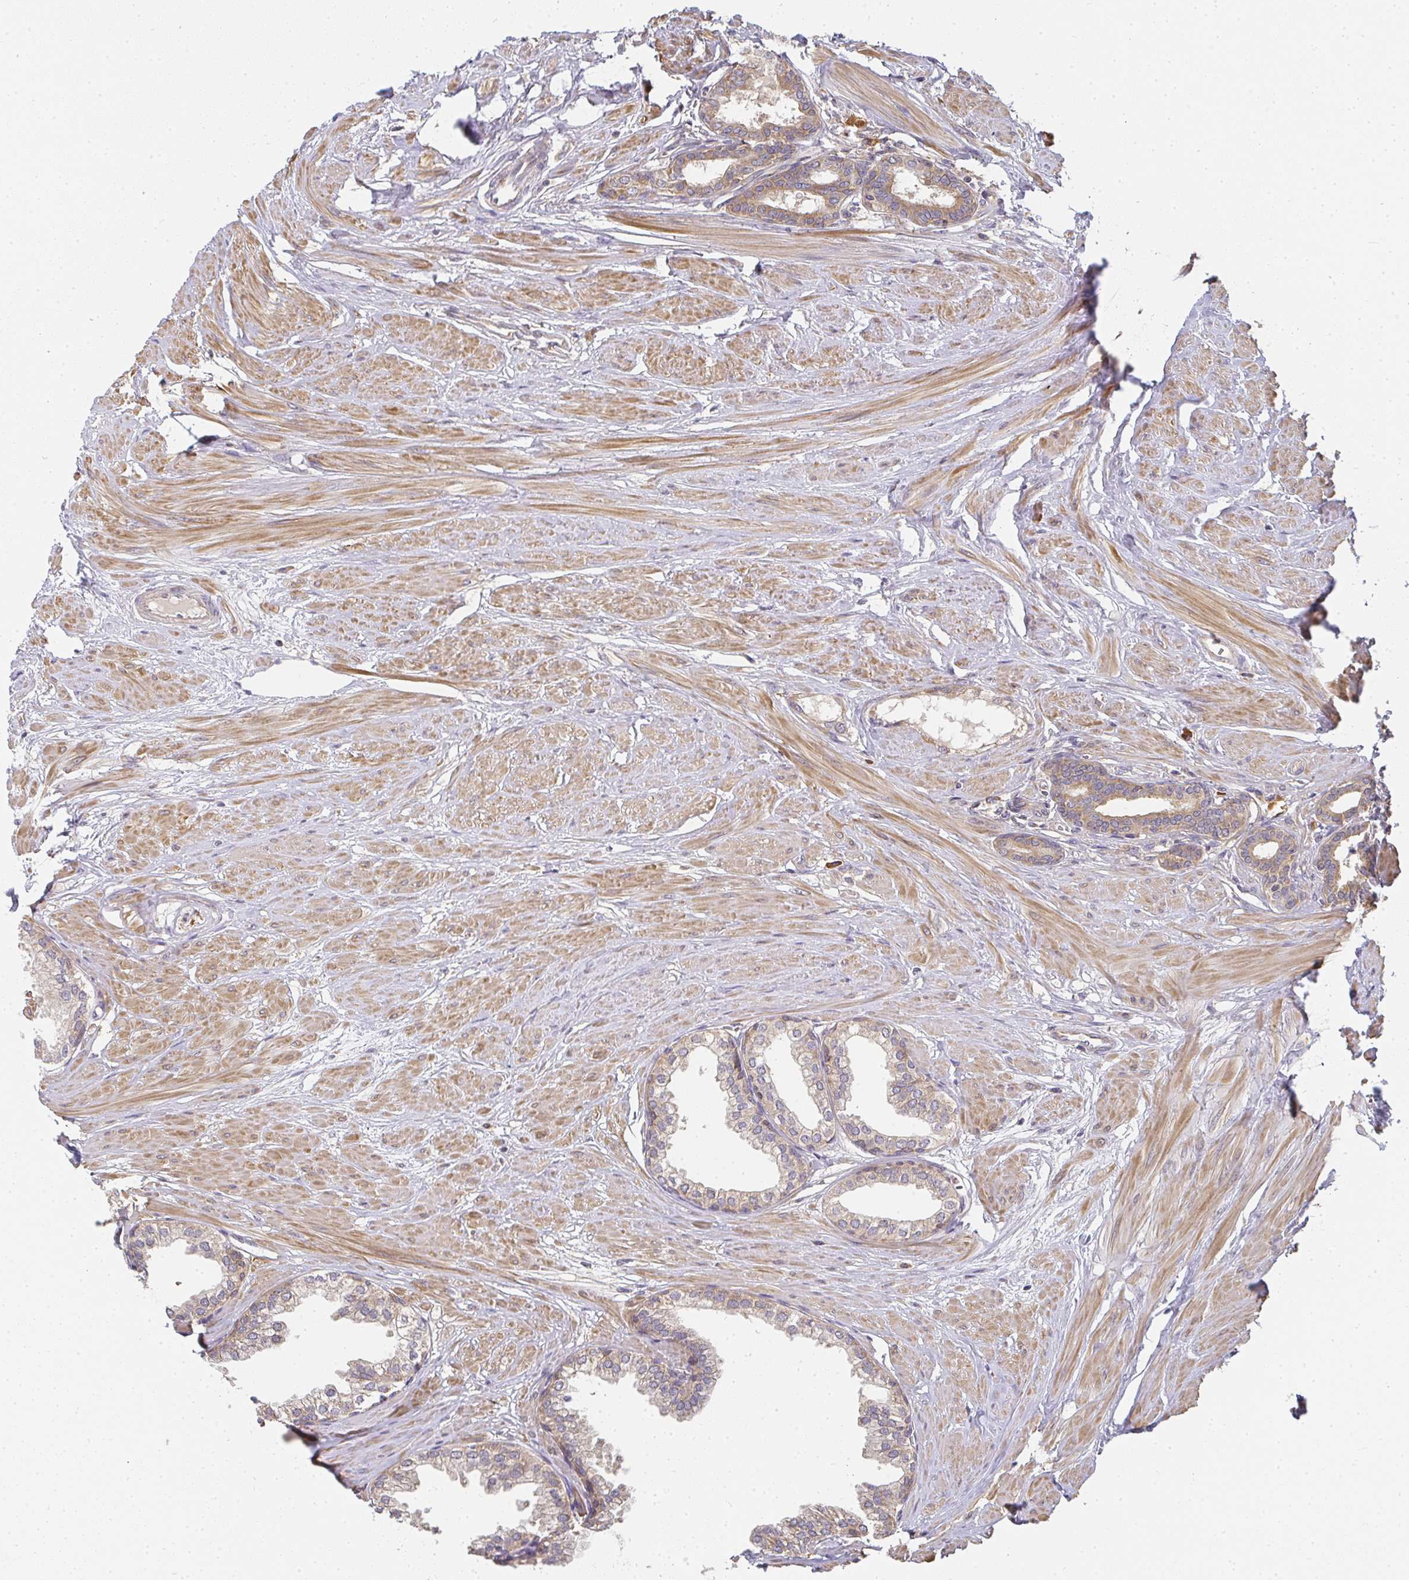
{"staining": {"intensity": "weak", "quantity": ">75%", "location": "cytoplasmic/membranous"}, "tissue": "prostate", "cell_type": "Glandular cells", "image_type": "normal", "snomed": [{"axis": "morphology", "description": "Normal tissue, NOS"}, {"axis": "topography", "description": "Prostate"}, {"axis": "topography", "description": "Peripheral nerve tissue"}], "caption": "An image showing weak cytoplasmic/membranous expression in approximately >75% of glandular cells in normal prostate, as visualized by brown immunohistochemical staining.", "gene": "SLC35B3", "patient": {"sex": "male", "age": 55}}